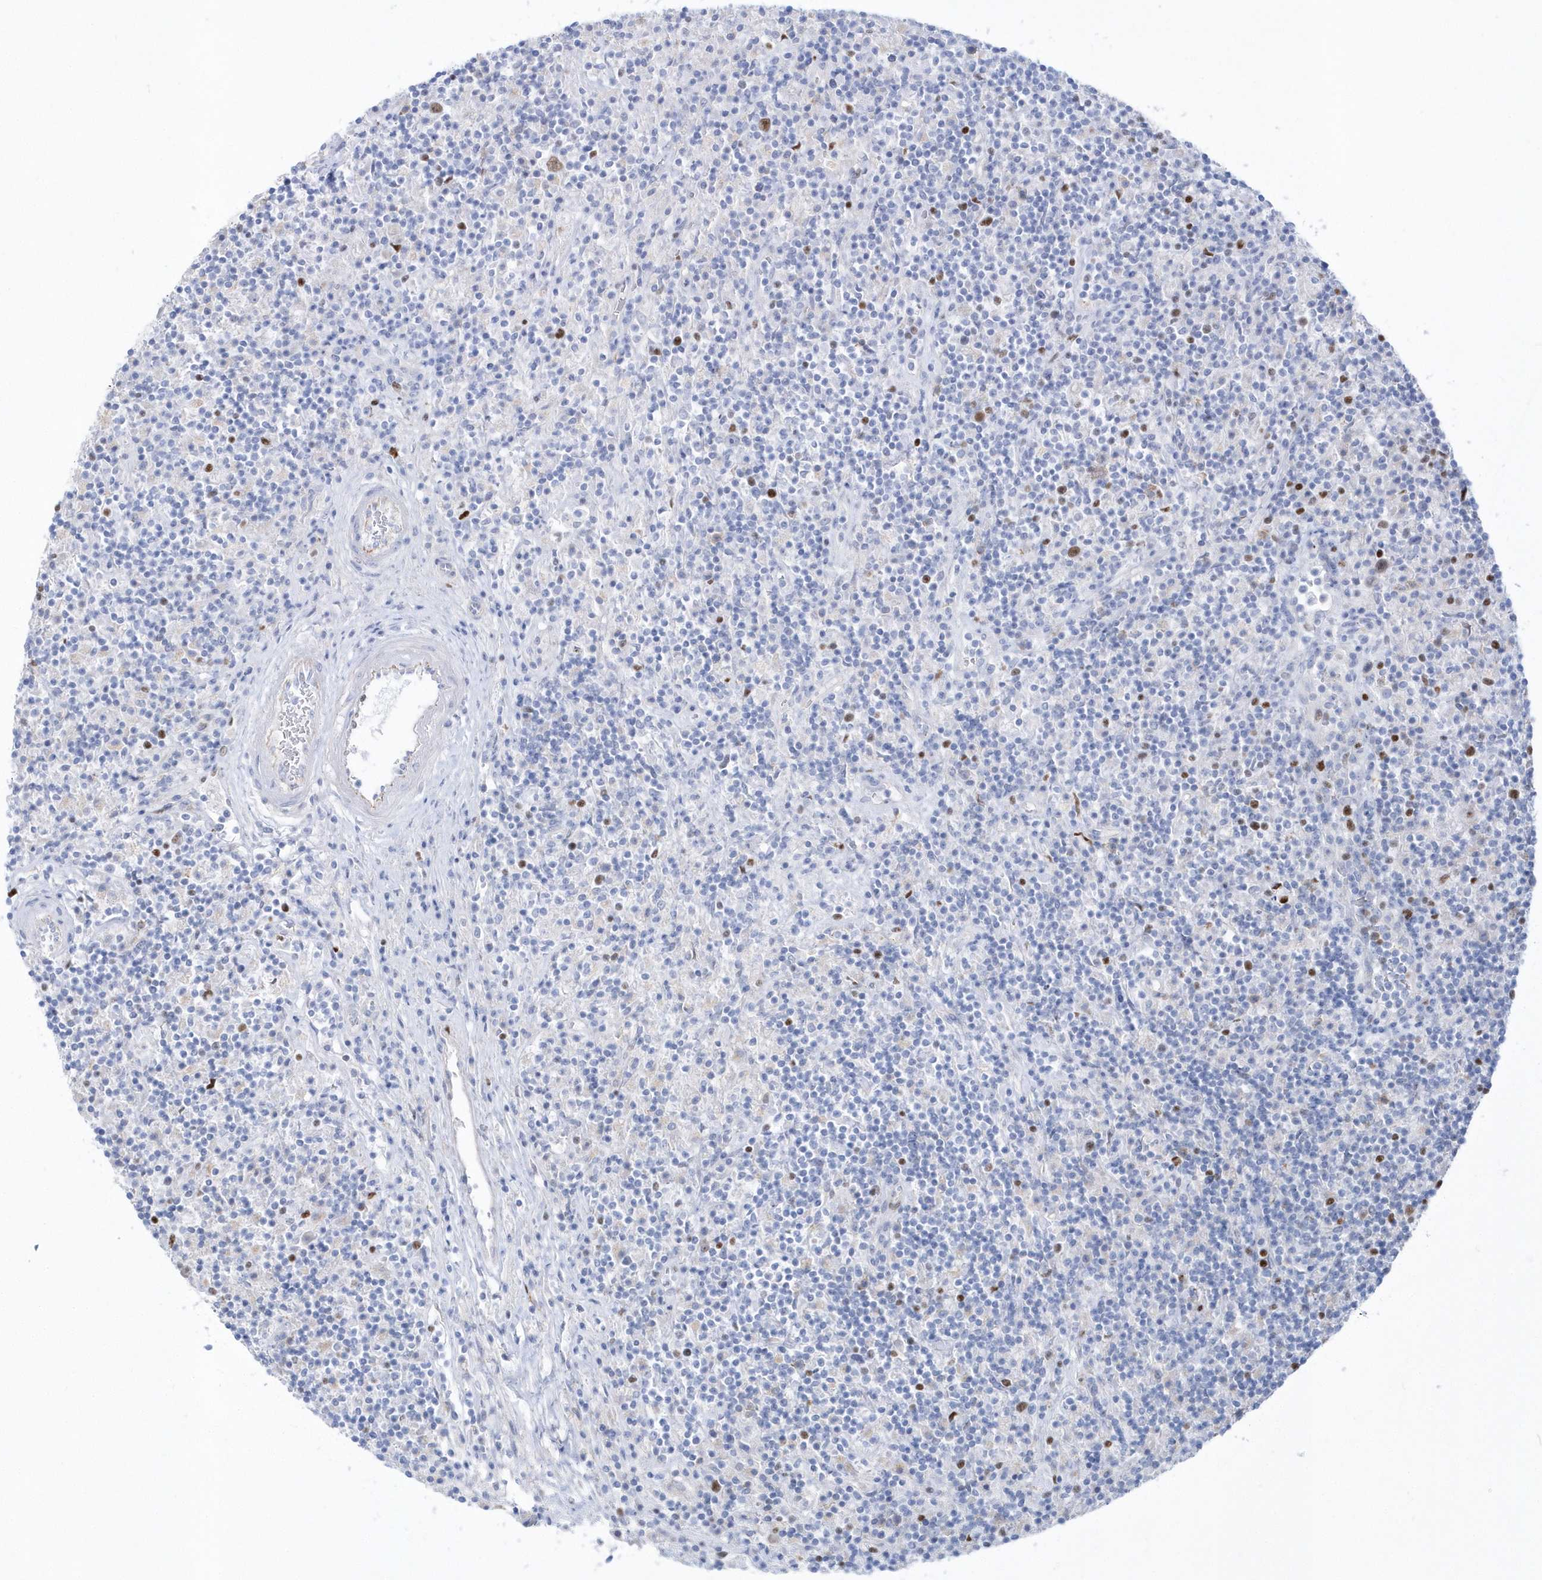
{"staining": {"intensity": "moderate", "quantity": "25%-75%", "location": "nuclear"}, "tissue": "lymphoma", "cell_type": "Tumor cells", "image_type": "cancer", "snomed": [{"axis": "morphology", "description": "Hodgkin's disease, NOS"}, {"axis": "topography", "description": "Lymph node"}], "caption": "Tumor cells demonstrate medium levels of moderate nuclear positivity in about 25%-75% of cells in human lymphoma.", "gene": "TMCO6", "patient": {"sex": "male", "age": 70}}